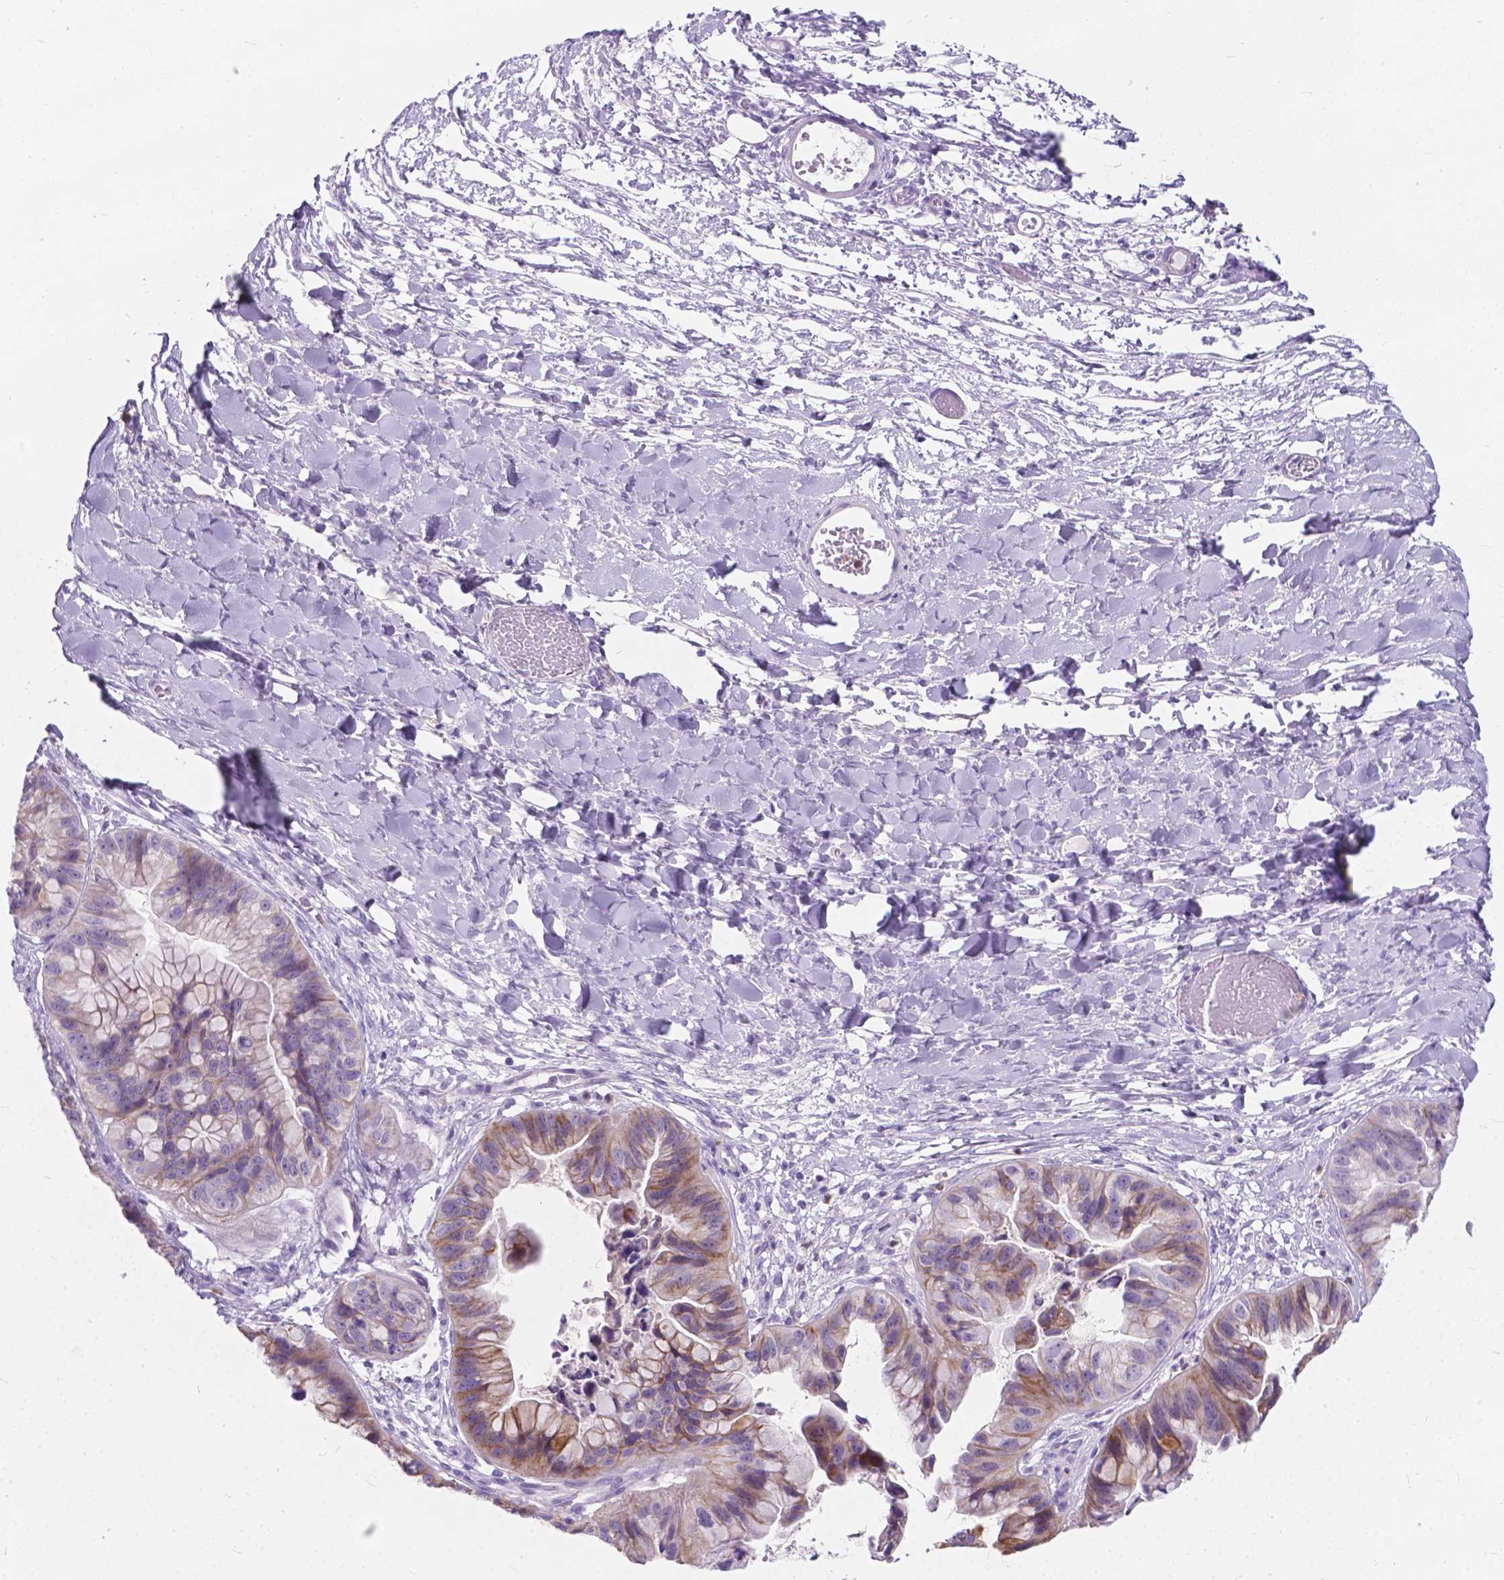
{"staining": {"intensity": "moderate", "quantity": "<25%", "location": "cytoplasmic/membranous"}, "tissue": "ovarian cancer", "cell_type": "Tumor cells", "image_type": "cancer", "snomed": [{"axis": "morphology", "description": "Cystadenocarcinoma, mucinous, NOS"}, {"axis": "topography", "description": "Ovary"}], "caption": "IHC photomicrograph of neoplastic tissue: ovarian mucinous cystadenocarcinoma stained using immunohistochemistry shows low levels of moderate protein expression localized specifically in the cytoplasmic/membranous of tumor cells, appearing as a cytoplasmic/membranous brown color.", "gene": "KIAA0040", "patient": {"sex": "female", "age": 76}}